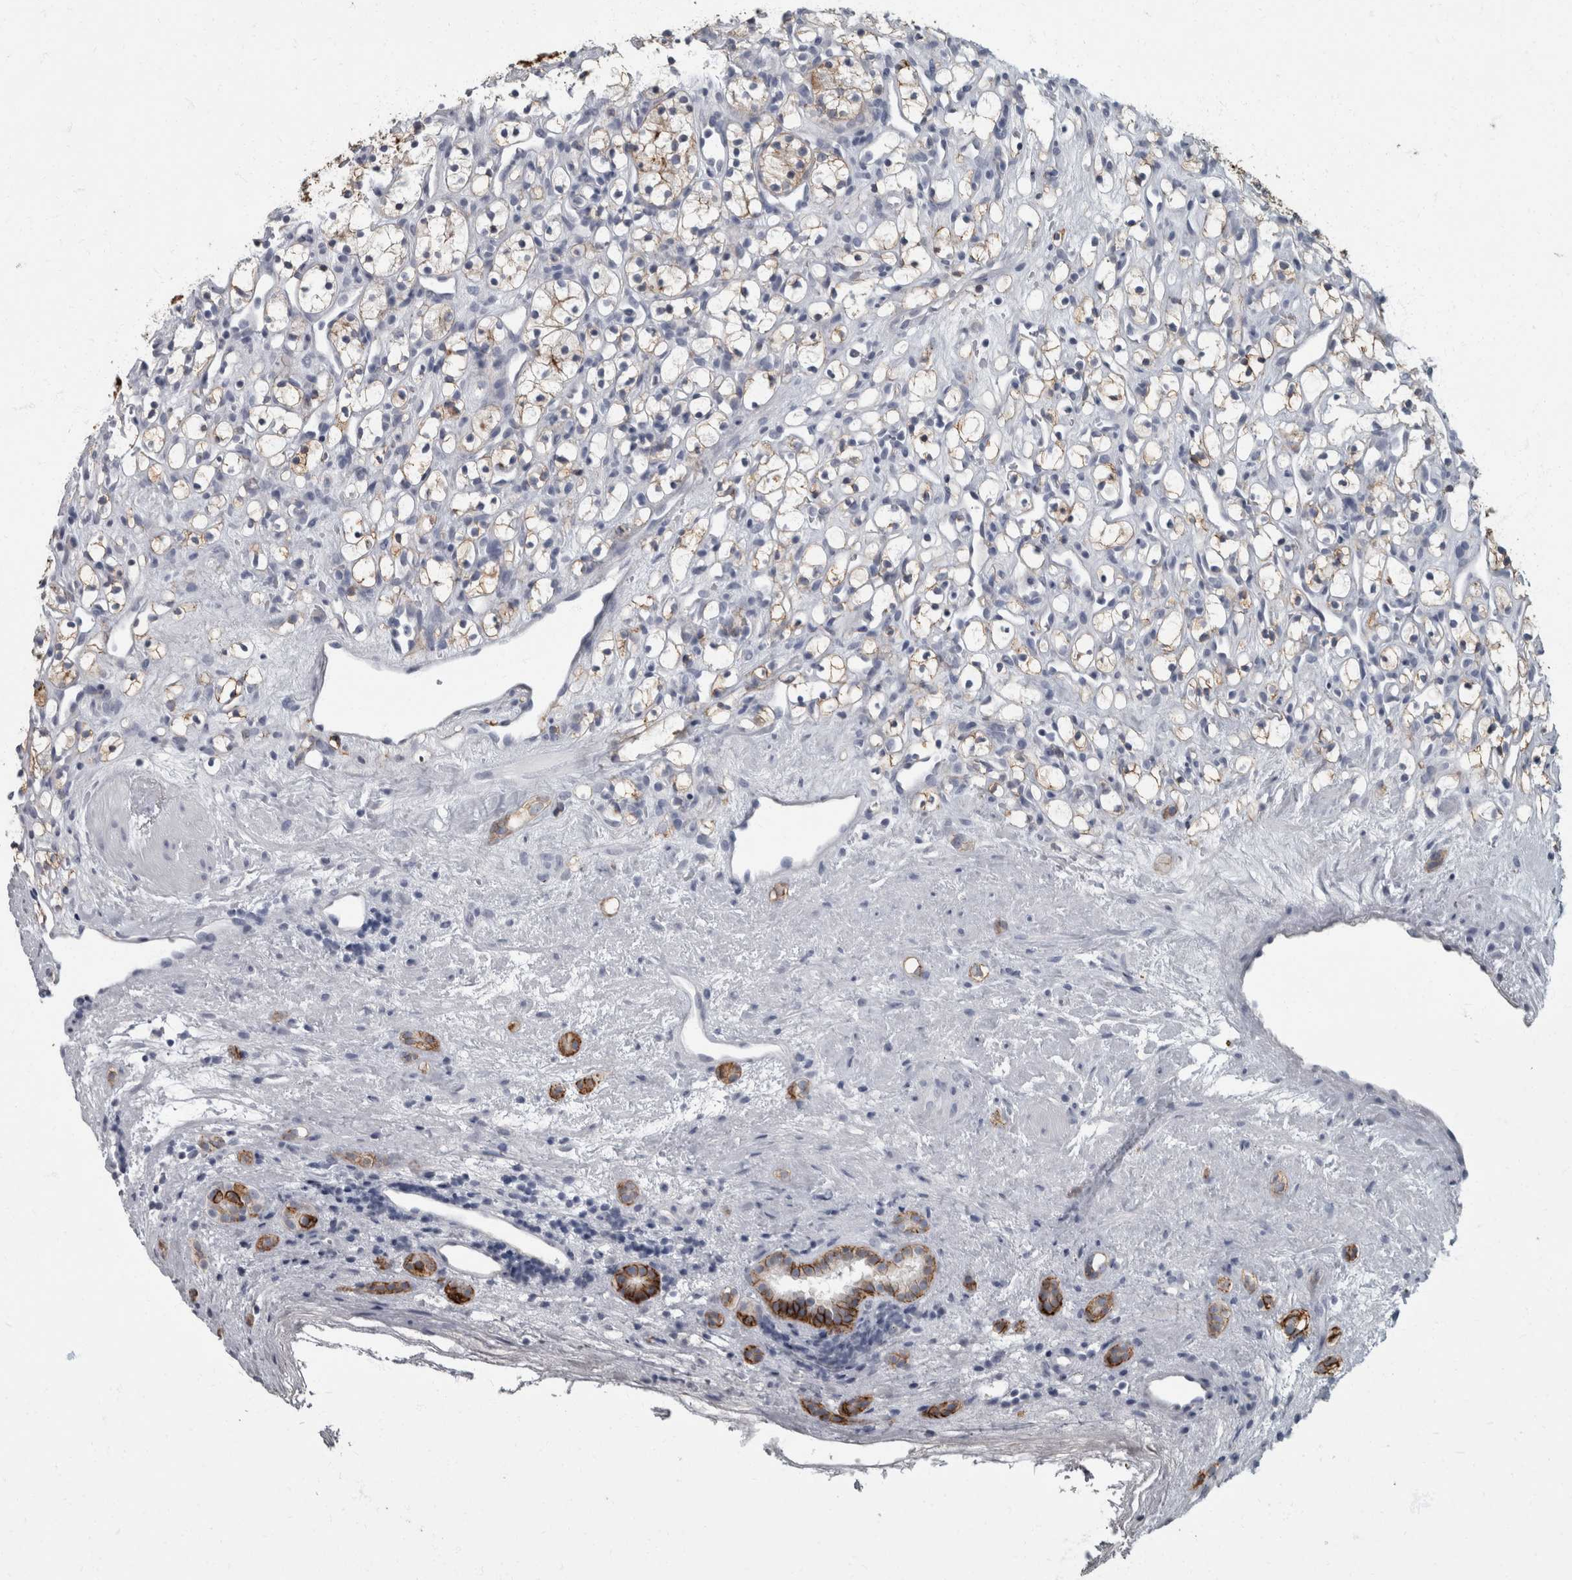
{"staining": {"intensity": "moderate", "quantity": "25%-75%", "location": "cytoplasmic/membranous"}, "tissue": "renal cancer", "cell_type": "Tumor cells", "image_type": "cancer", "snomed": [{"axis": "morphology", "description": "Adenocarcinoma, NOS"}, {"axis": "topography", "description": "Kidney"}], "caption": "This image reveals immunohistochemistry (IHC) staining of renal cancer (adenocarcinoma), with medium moderate cytoplasmic/membranous expression in approximately 25%-75% of tumor cells.", "gene": "DSG2", "patient": {"sex": "female", "age": 60}}